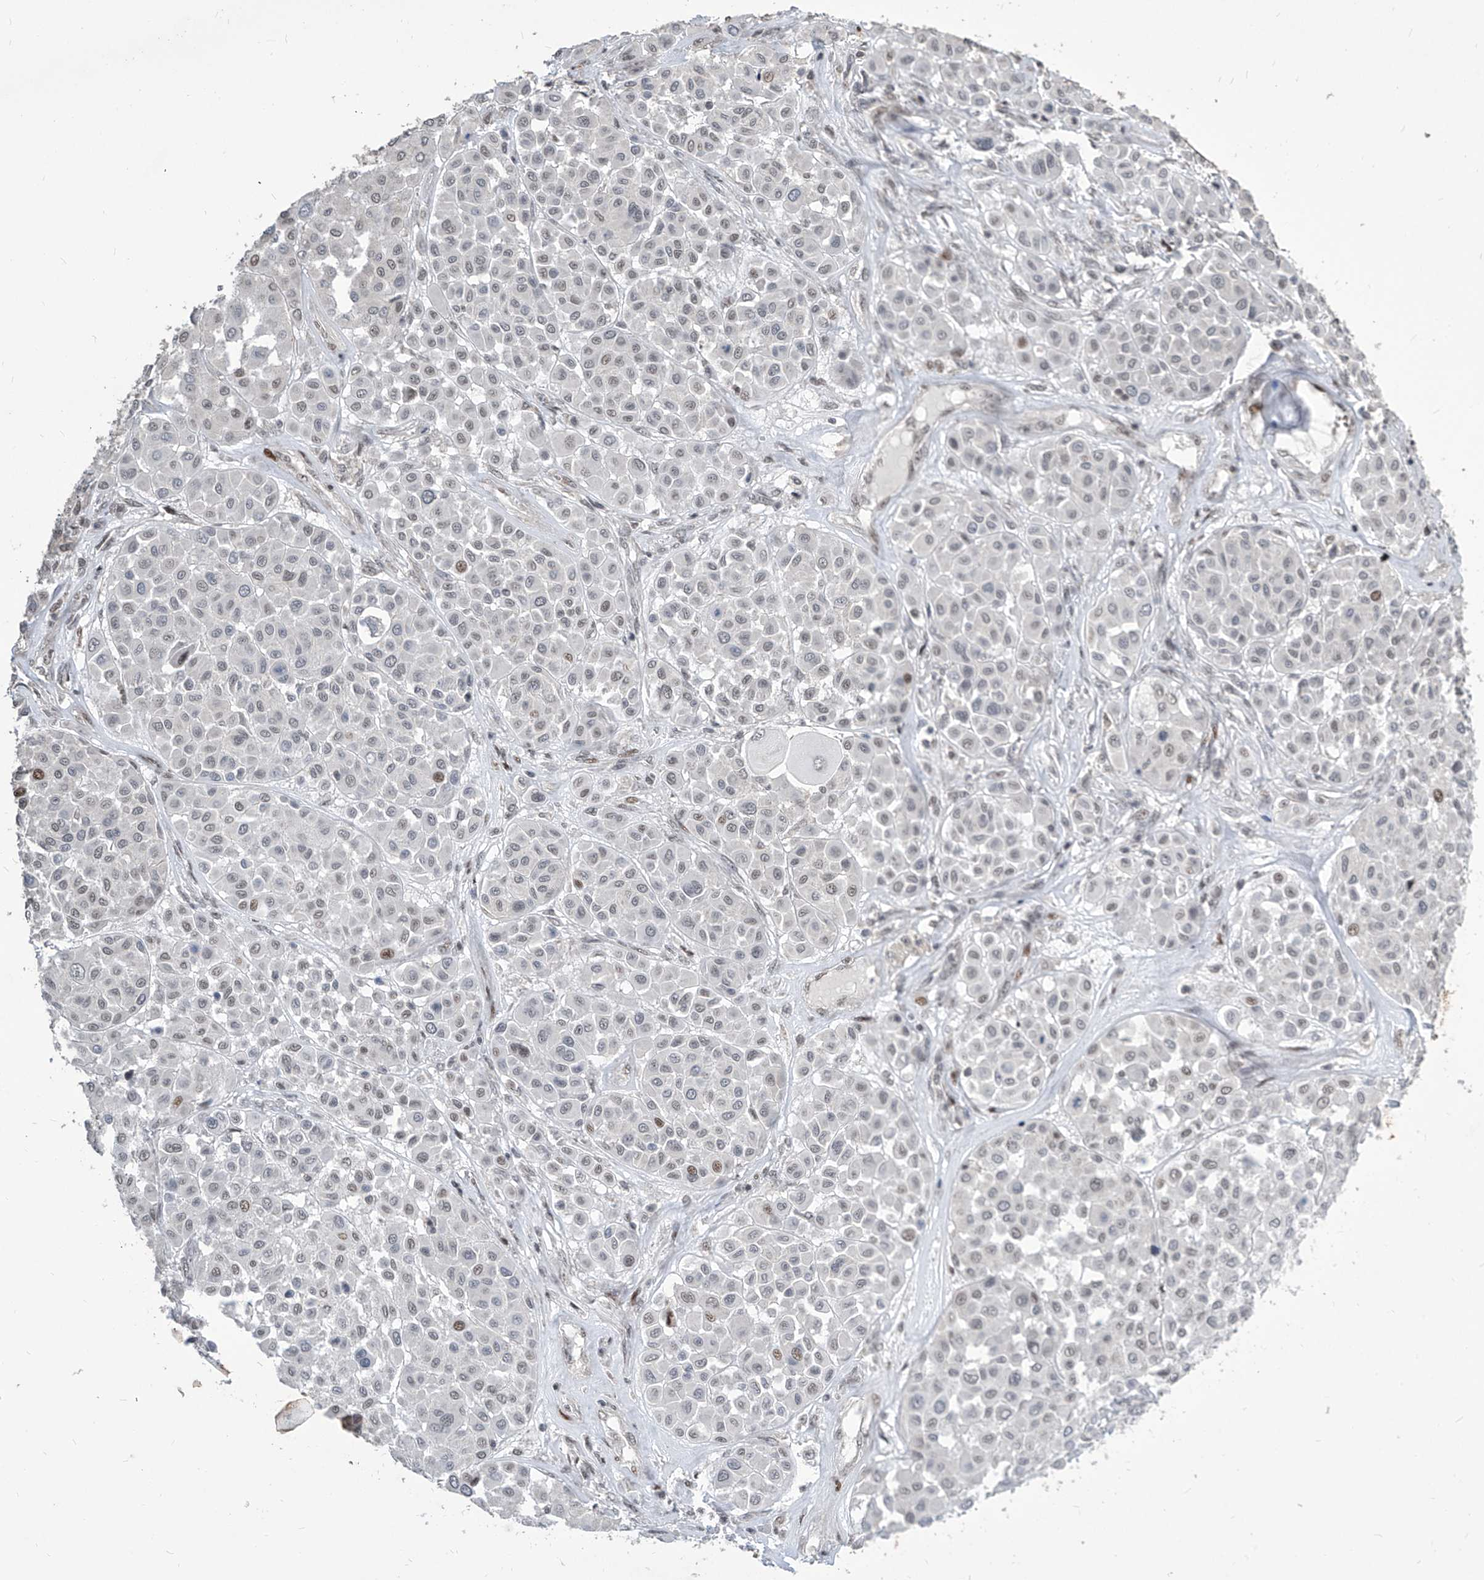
{"staining": {"intensity": "moderate", "quantity": "<25%", "location": "nuclear"}, "tissue": "melanoma", "cell_type": "Tumor cells", "image_type": "cancer", "snomed": [{"axis": "morphology", "description": "Malignant melanoma, Metastatic site"}, {"axis": "topography", "description": "Soft tissue"}], "caption": "A brown stain shows moderate nuclear staining of a protein in melanoma tumor cells.", "gene": "IRF2", "patient": {"sex": "male", "age": 41}}